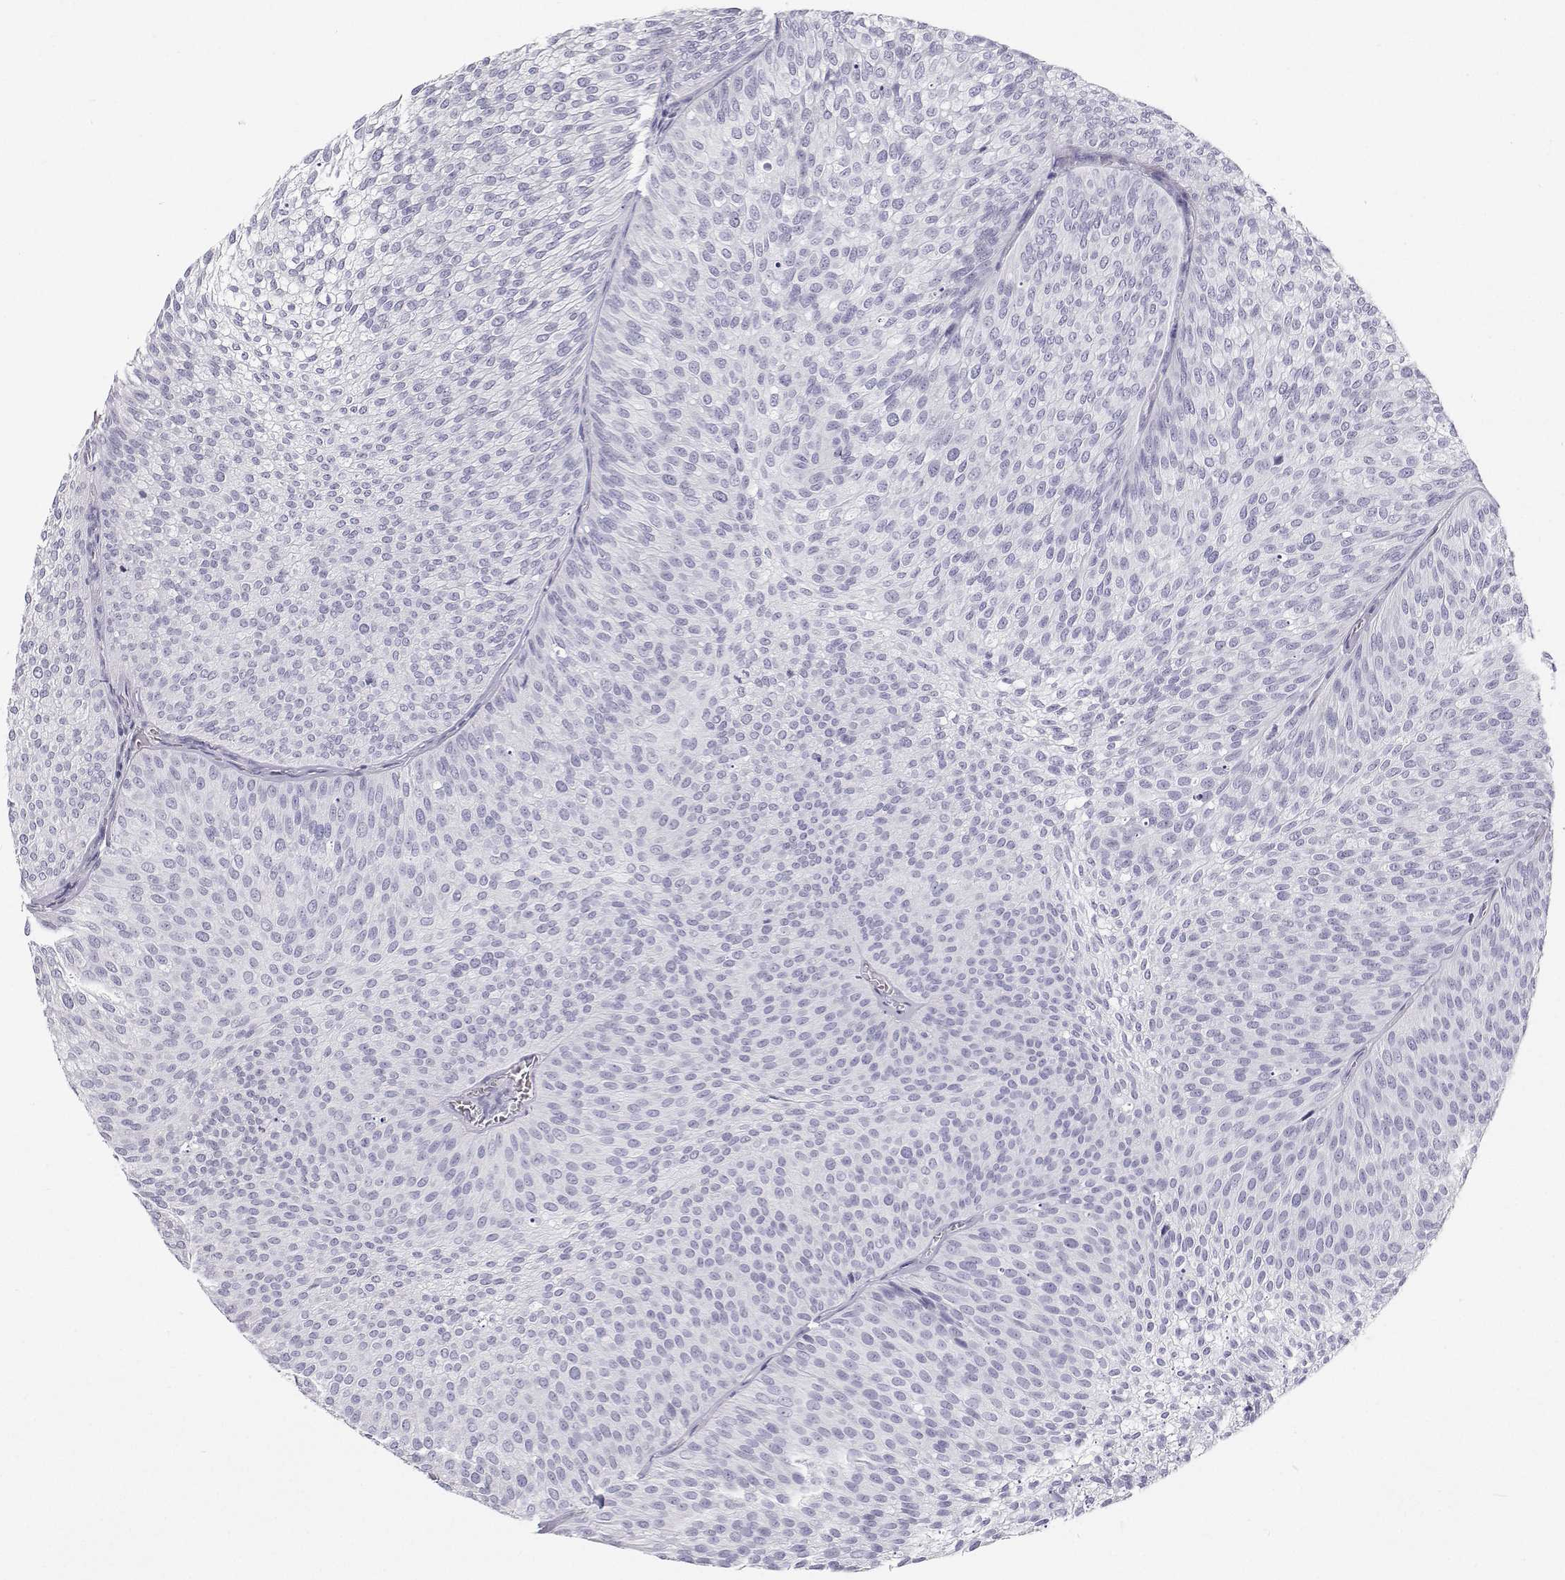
{"staining": {"intensity": "negative", "quantity": "none", "location": "none"}, "tissue": "urothelial cancer", "cell_type": "Tumor cells", "image_type": "cancer", "snomed": [{"axis": "morphology", "description": "Urothelial carcinoma, Low grade"}, {"axis": "topography", "description": "Urinary bladder"}], "caption": "Human urothelial carcinoma (low-grade) stained for a protein using immunohistochemistry exhibits no expression in tumor cells.", "gene": "SFTPB", "patient": {"sex": "male", "age": 91}}